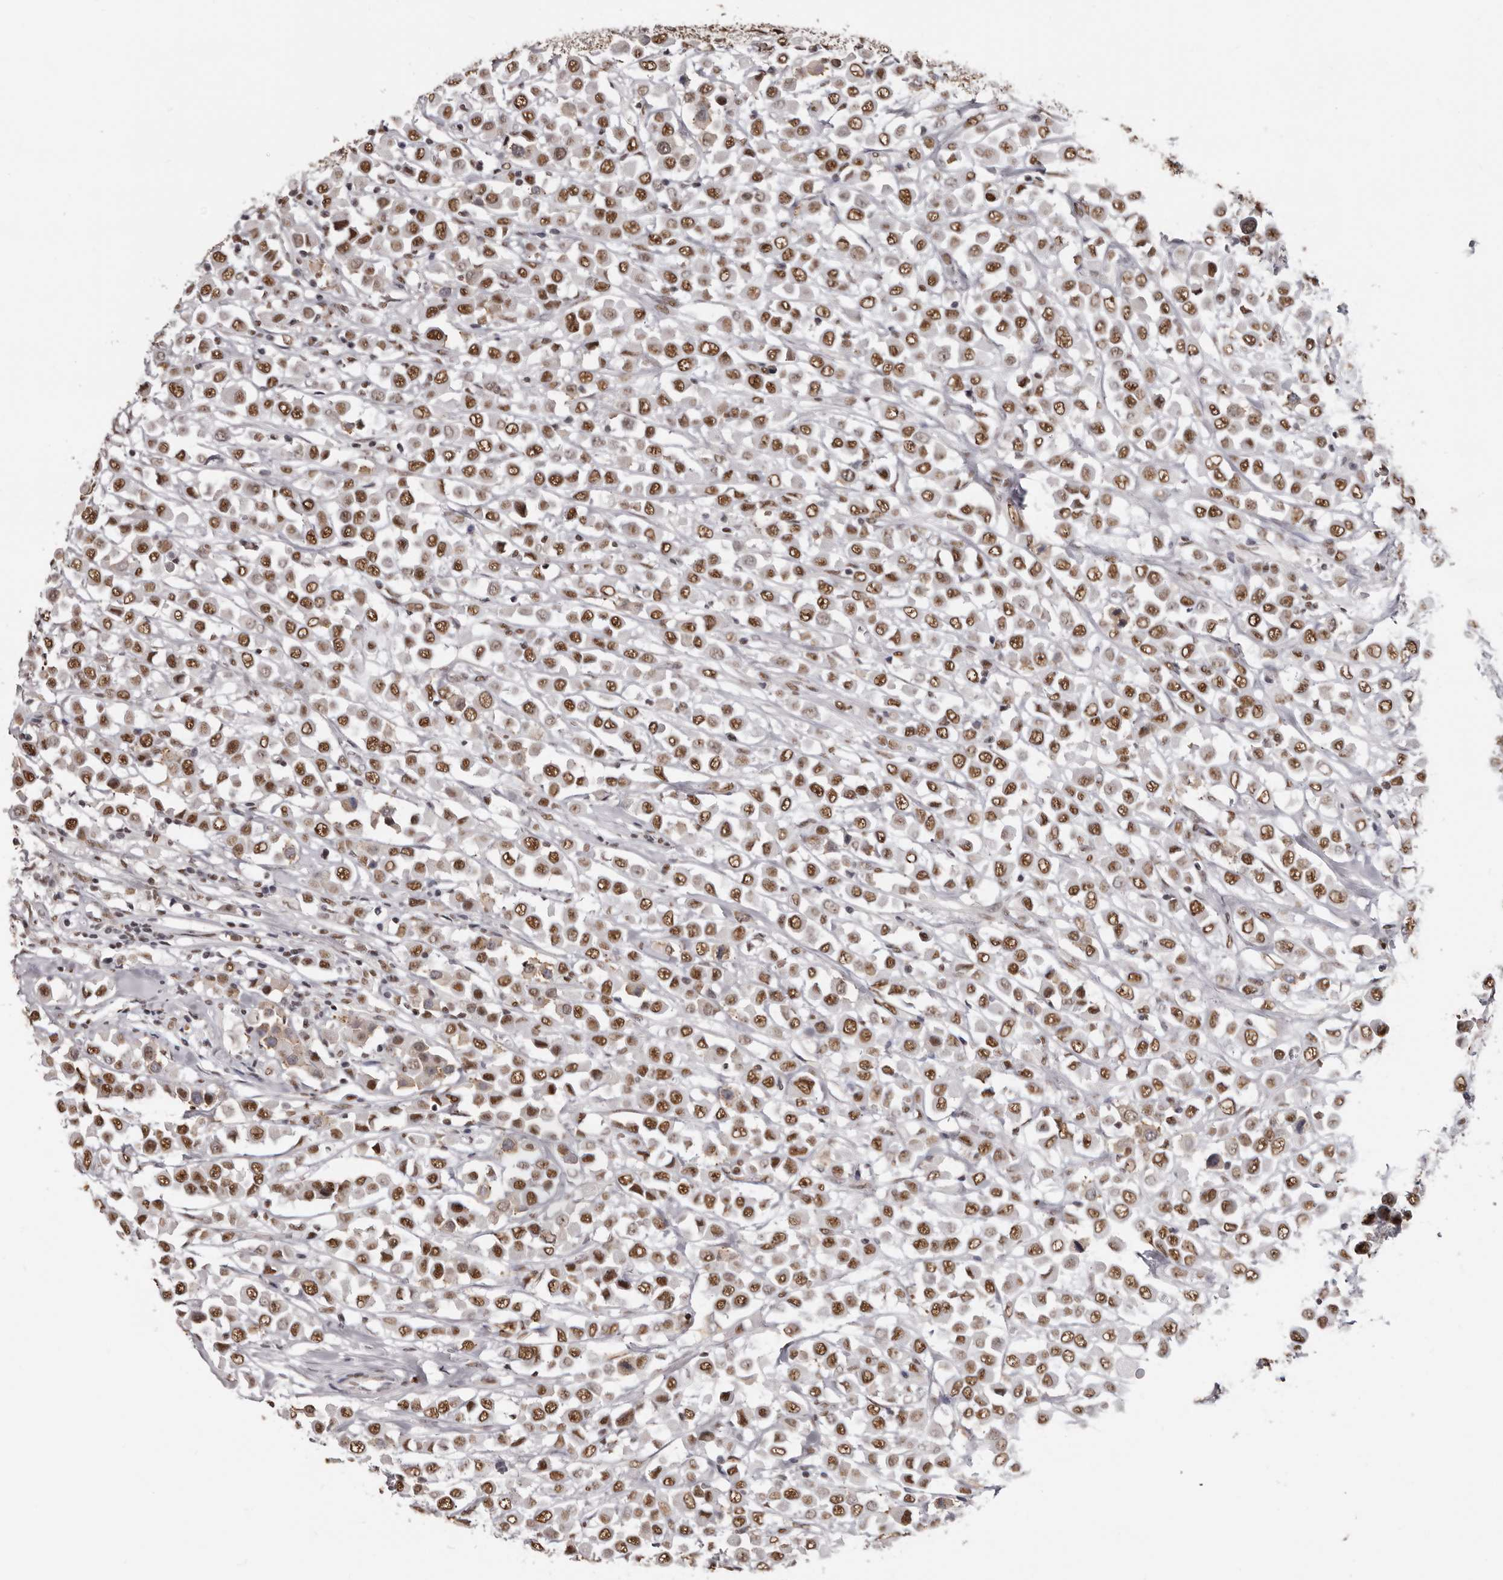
{"staining": {"intensity": "moderate", "quantity": ">75%", "location": "nuclear"}, "tissue": "breast cancer", "cell_type": "Tumor cells", "image_type": "cancer", "snomed": [{"axis": "morphology", "description": "Duct carcinoma"}, {"axis": "topography", "description": "Breast"}], "caption": "Invasive ductal carcinoma (breast) stained with DAB (3,3'-diaminobenzidine) immunohistochemistry (IHC) demonstrates medium levels of moderate nuclear staining in approximately >75% of tumor cells. The staining was performed using DAB to visualize the protein expression in brown, while the nuclei were stained in blue with hematoxylin (Magnification: 20x).", "gene": "SCAF4", "patient": {"sex": "female", "age": 61}}